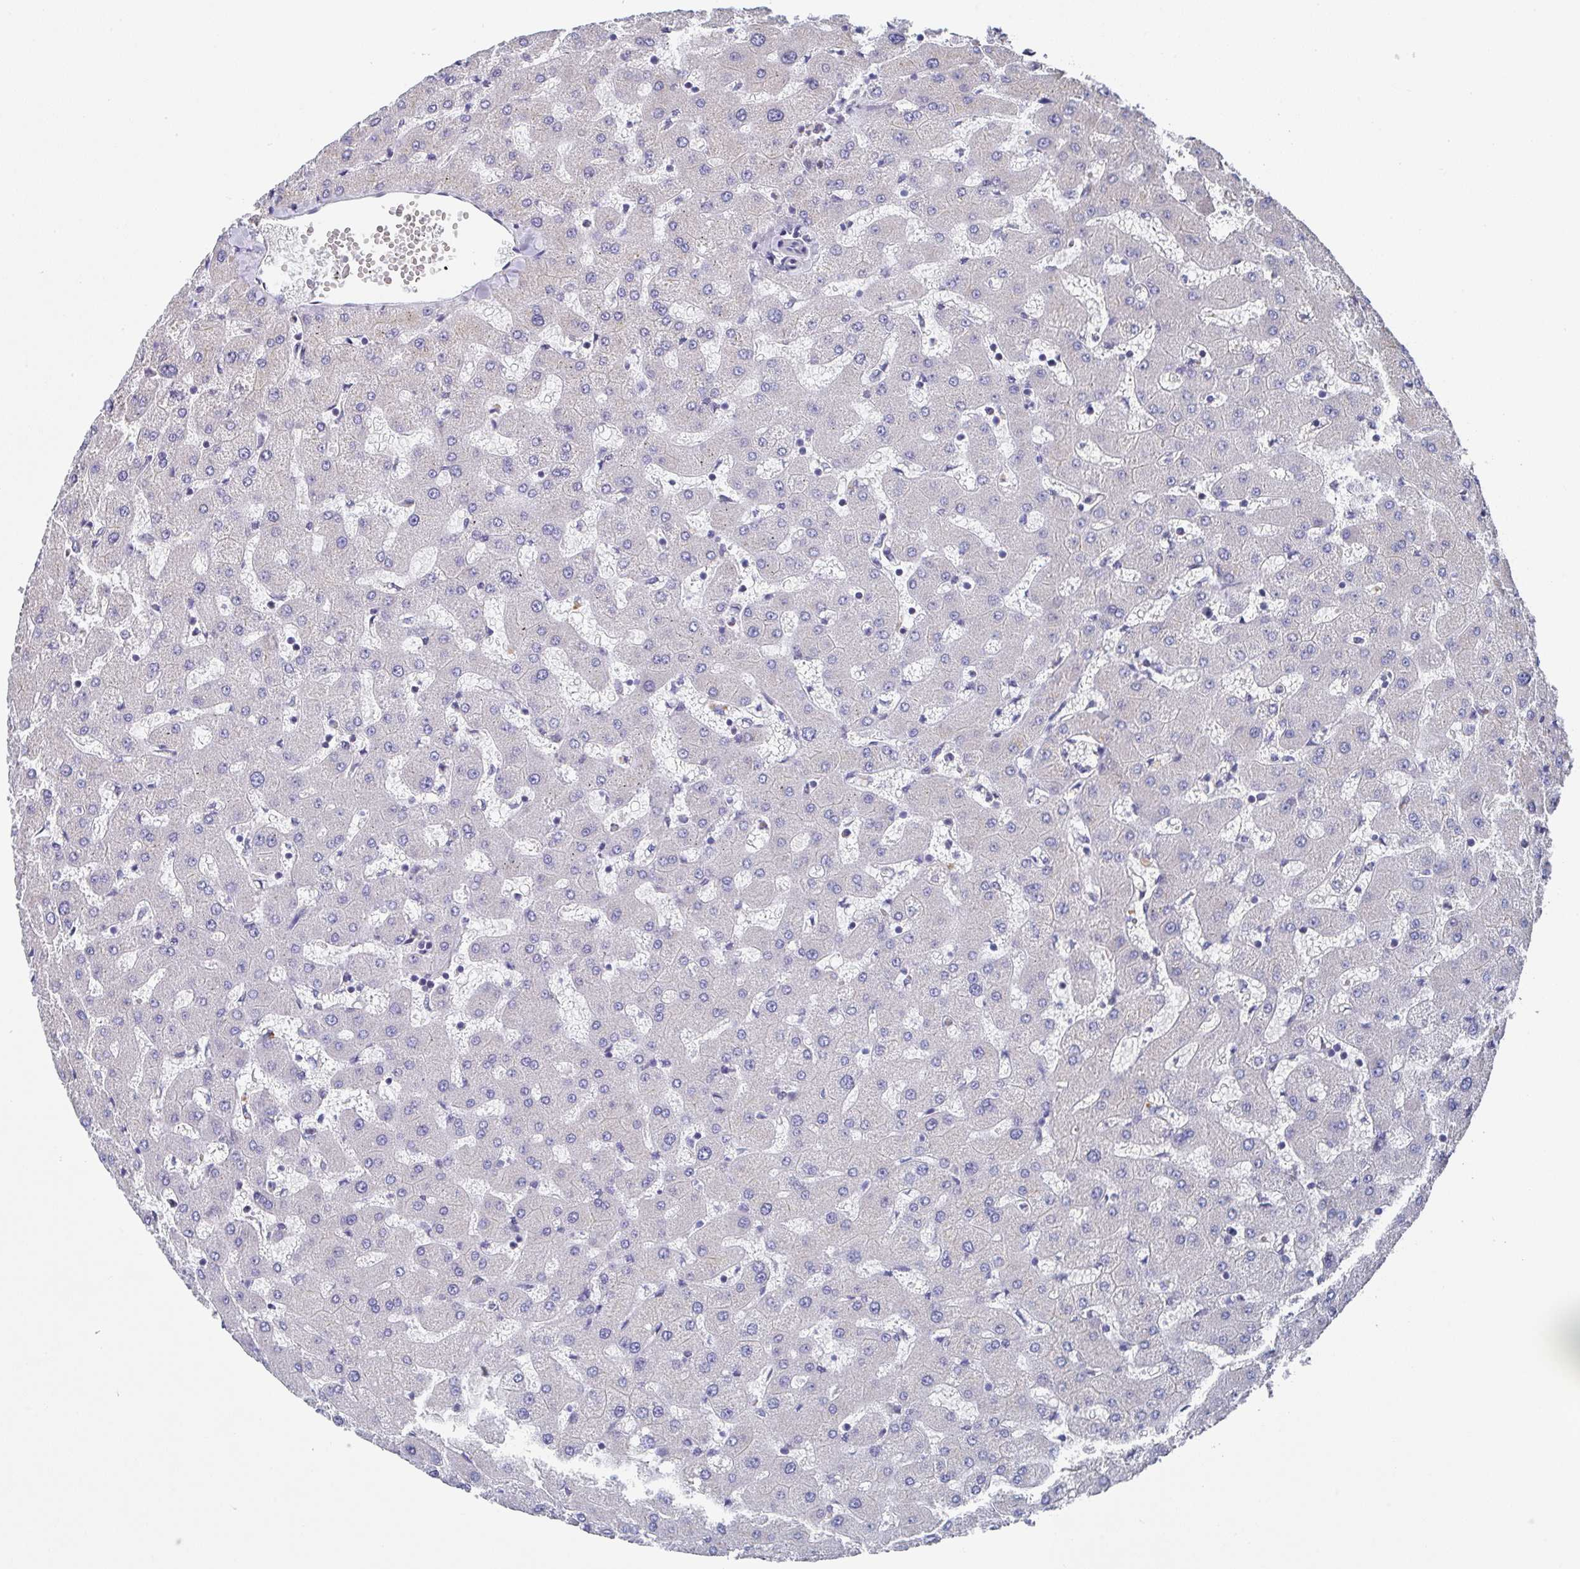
{"staining": {"intensity": "negative", "quantity": "none", "location": "none"}, "tissue": "liver", "cell_type": "Cholangiocytes", "image_type": "normal", "snomed": [{"axis": "morphology", "description": "Normal tissue, NOS"}, {"axis": "topography", "description": "Liver"}], "caption": "This is an immunohistochemistry image of unremarkable liver. There is no positivity in cholangiocytes.", "gene": "NCF1", "patient": {"sex": "female", "age": 63}}